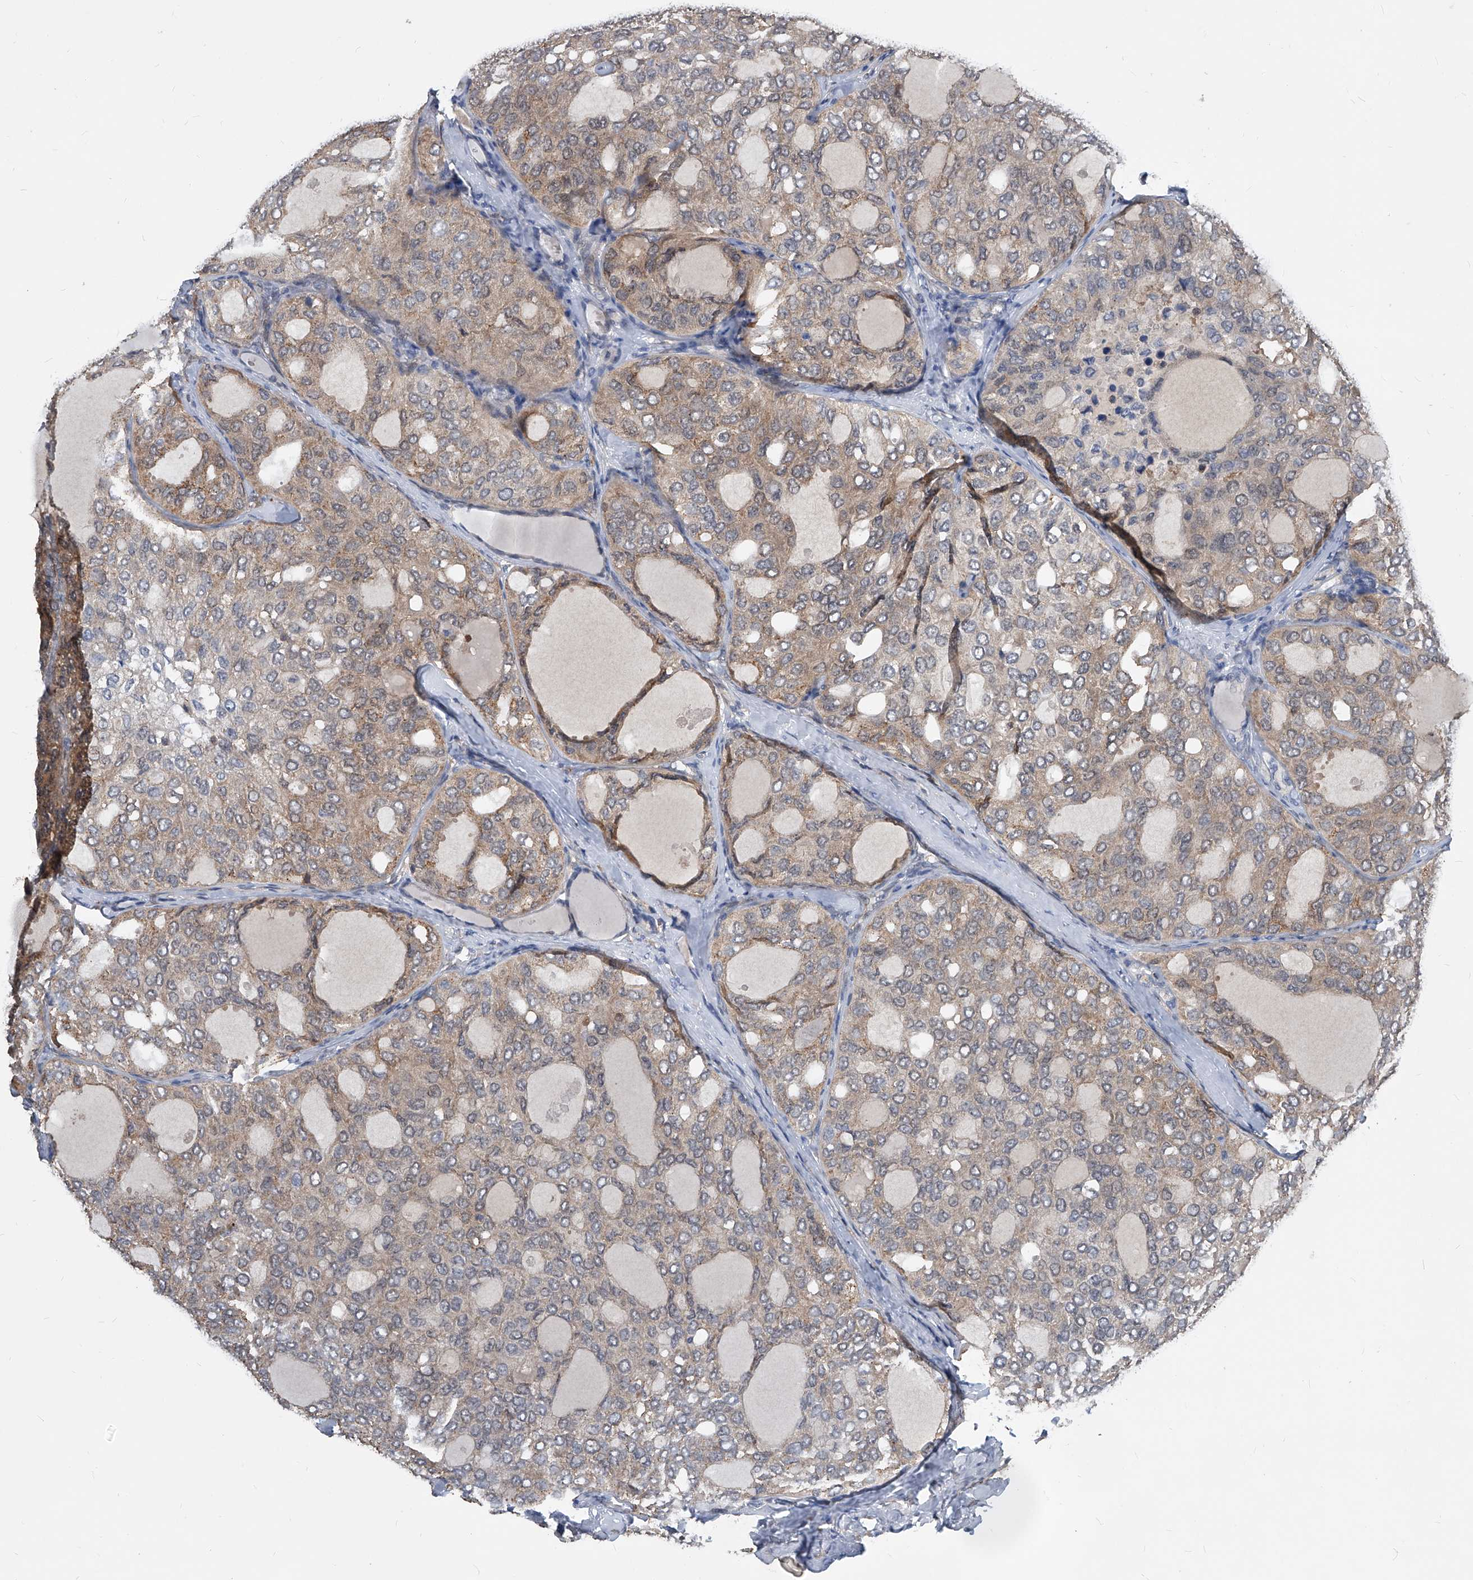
{"staining": {"intensity": "weak", "quantity": ">75%", "location": "cytoplasmic/membranous"}, "tissue": "thyroid cancer", "cell_type": "Tumor cells", "image_type": "cancer", "snomed": [{"axis": "morphology", "description": "Follicular adenoma carcinoma, NOS"}, {"axis": "topography", "description": "Thyroid gland"}], "caption": "Immunohistochemistry (IHC) image of thyroid cancer (follicular adenoma carcinoma) stained for a protein (brown), which exhibits low levels of weak cytoplasmic/membranous staining in approximately >75% of tumor cells.", "gene": "MAP2K6", "patient": {"sex": "male", "age": 75}}